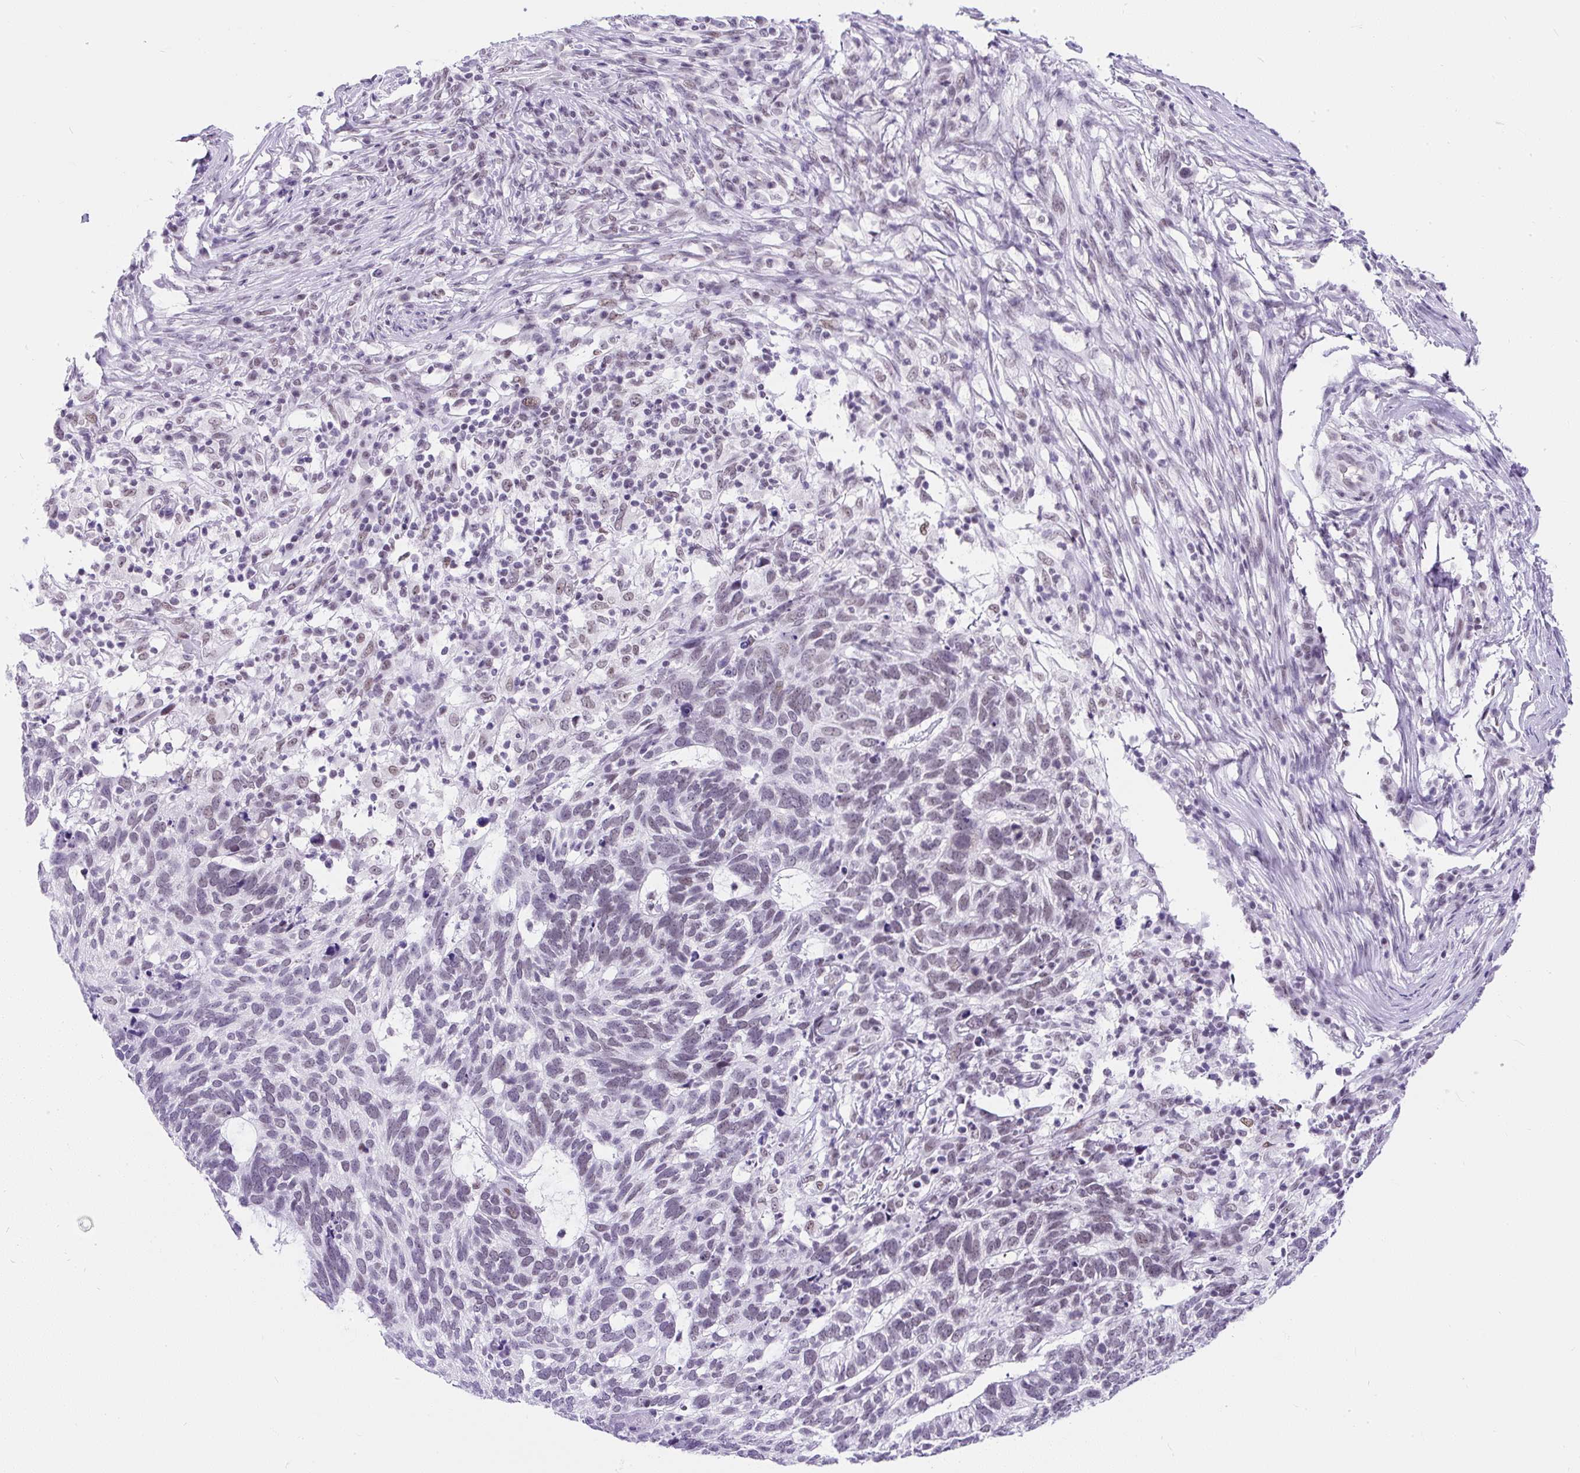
{"staining": {"intensity": "negative", "quantity": "none", "location": "none"}, "tissue": "skin cancer", "cell_type": "Tumor cells", "image_type": "cancer", "snomed": [{"axis": "morphology", "description": "Basal cell carcinoma"}, {"axis": "topography", "description": "Skin"}], "caption": "This is an immunohistochemistry (IHC) histopathology image of skin cancer (basal cell carcinoma). There is no expression in tumor cells.", "gene": "PLCXD2", "patient": {"sex": "female", "age": 65}}